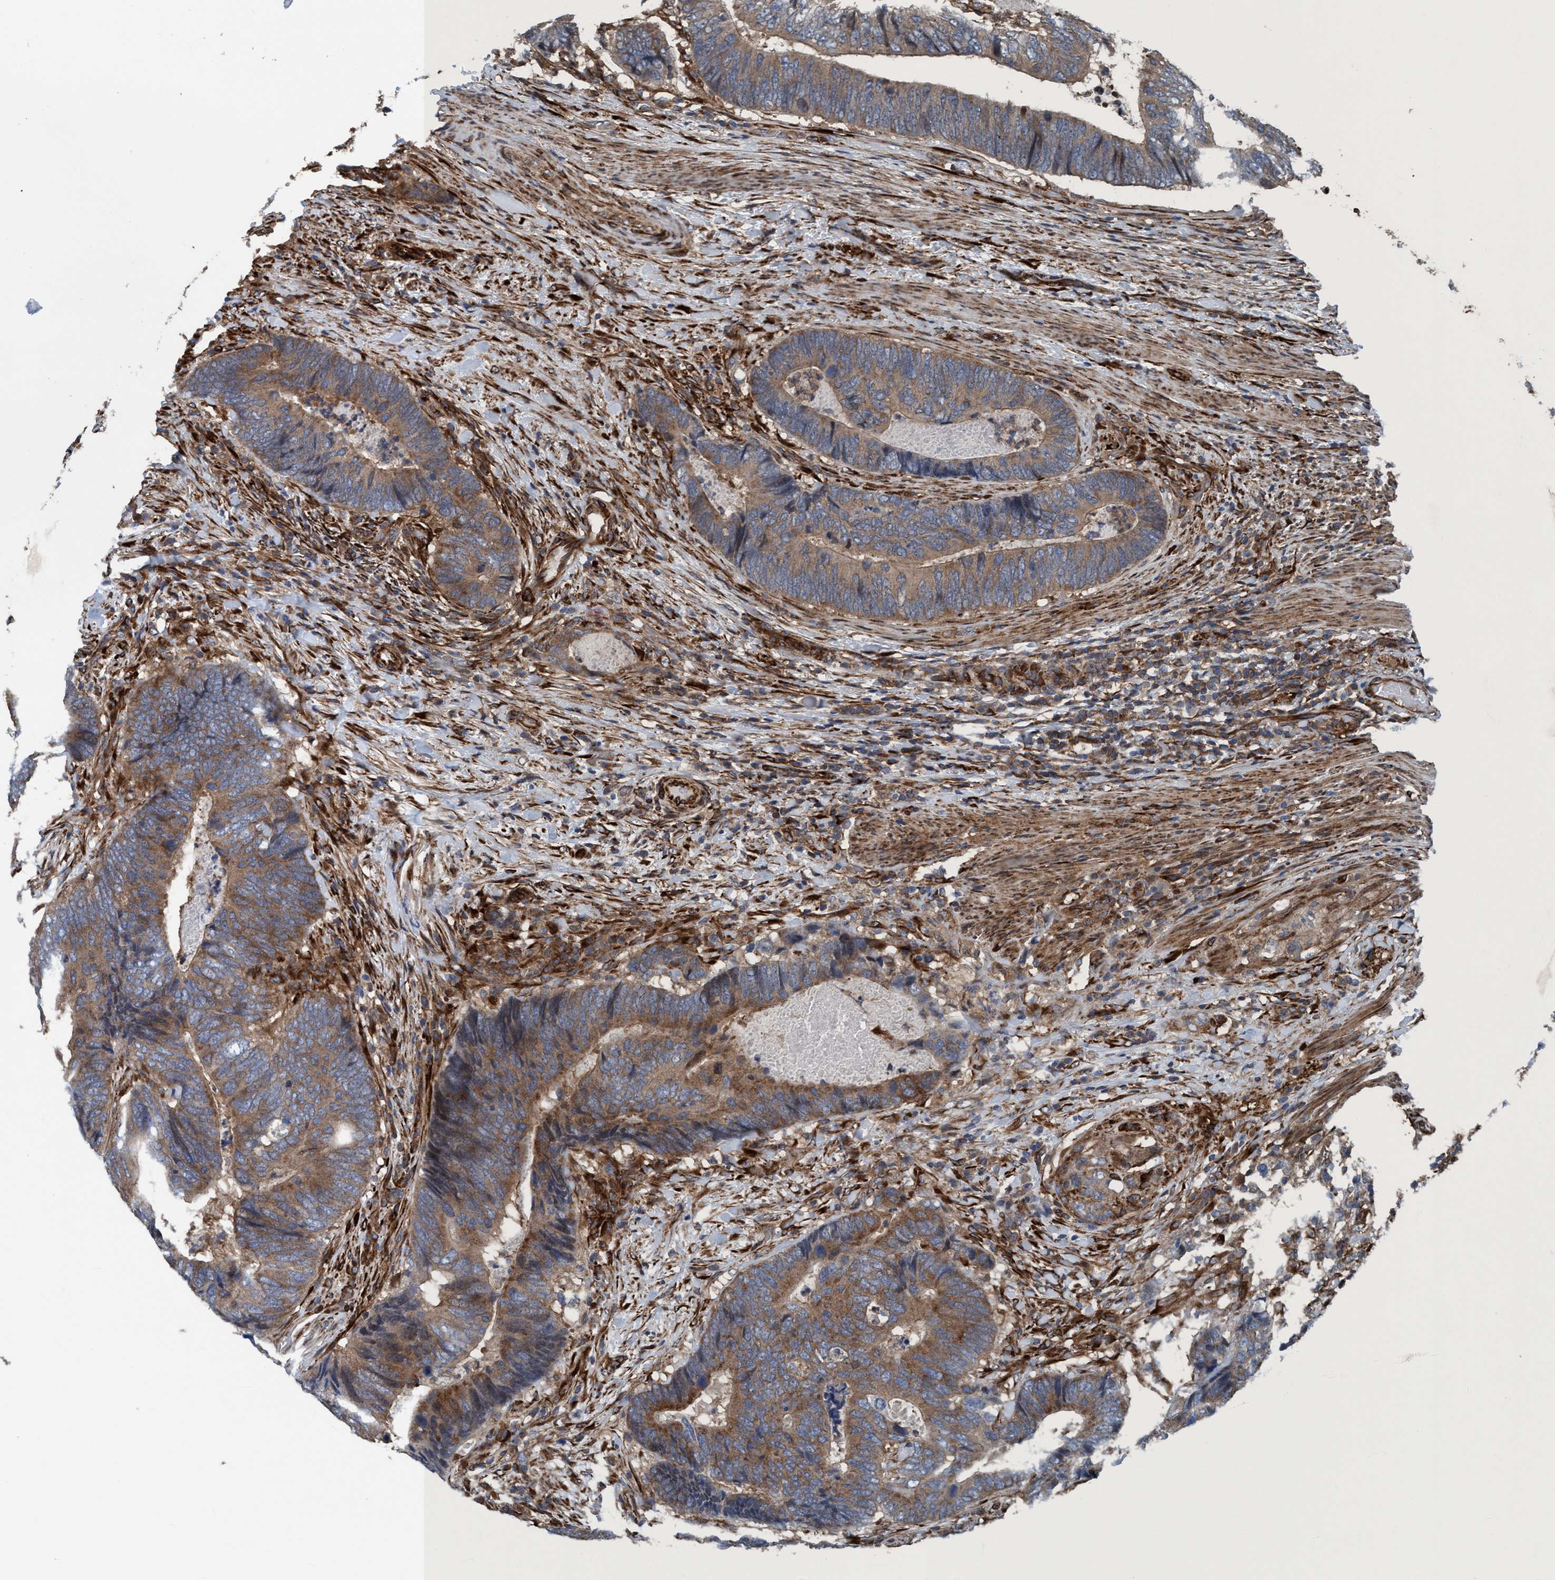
{"staining": {"intensity": "moderate", "quantity": ">75%", "location": "cytoplasmic/membranous"}, "tissue": "colorectal cancer", "cell_type": "Tumor cells", "image_type": "cancer", "snomed": [{"axis": "morphology", "description": "Adenocarcinoma, NOS"}, {"axis": "topography", "description": "Colon"}], "caption": "Moderate cytoplasmic/membranous protein expression is seen in about >75% of tumor cells in colorectal adenocarcinoma.", "gene": "NMT1", "patient": {"sex": "male", "age": 56}}